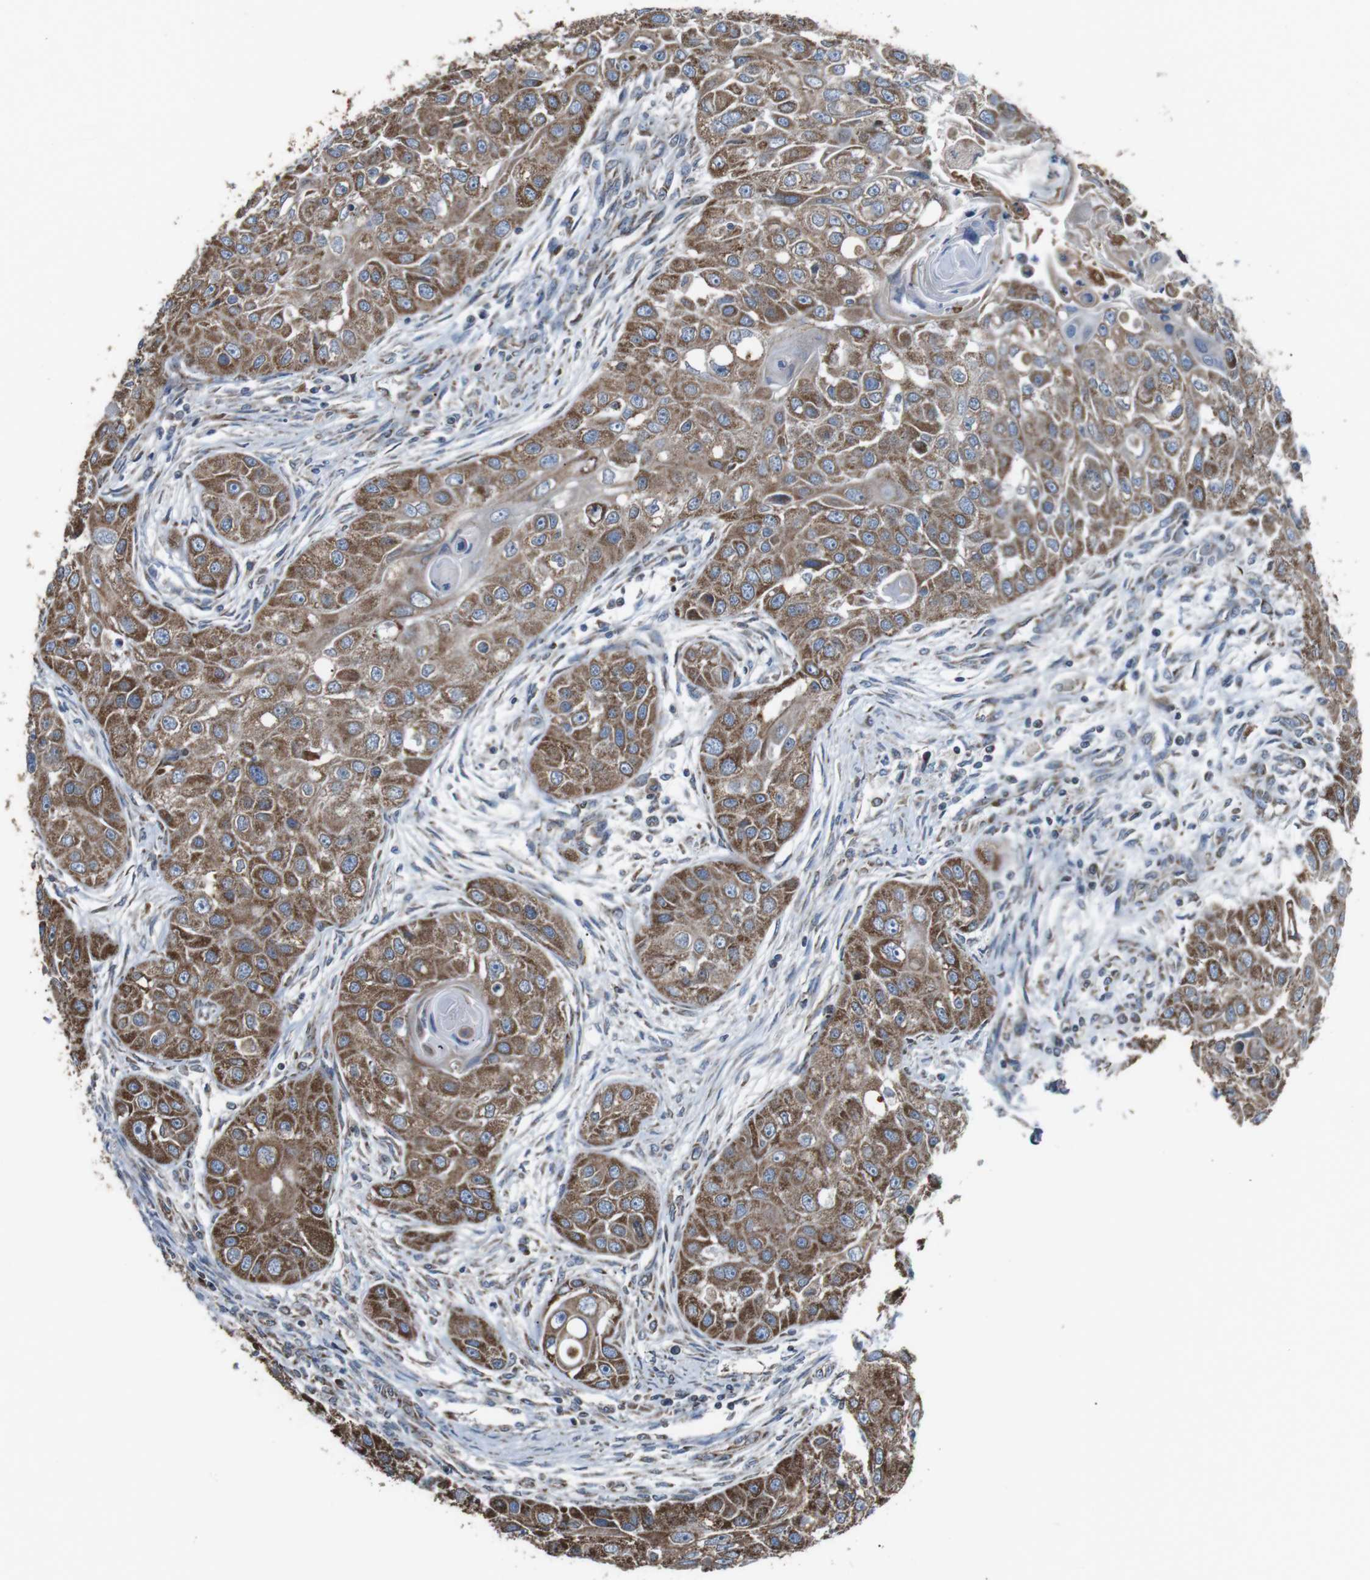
{"staining": {"intensity": "moderate", "quantity": ">75%", "location": "cytoplasmic/membranous"}, "tissue": "head and neck cancer", "cell_type": "Tumor cells", "image_type": "cancer", "snomed": [{"axis": "morphology", "description": "Normal tissue, NOS"}, {"axis": "morphology", "description": "Squamous cell carcinoma, NOS"}, {"axis": "topography", "description": "Skeletal muscle"}, {"axis": "topography", "description": "Head-Neck"}], "caption": "An immunohistochemistry (IHC) photomicrograph of tumor tissue is shown. Protein staining in brown labels moderate cytoplasmic/membranous positivity in squamous cell carcinoma (head and neck) within tumor cells.", "gene": "CISD2", "patient": {"sex": "male", "age": 51}}